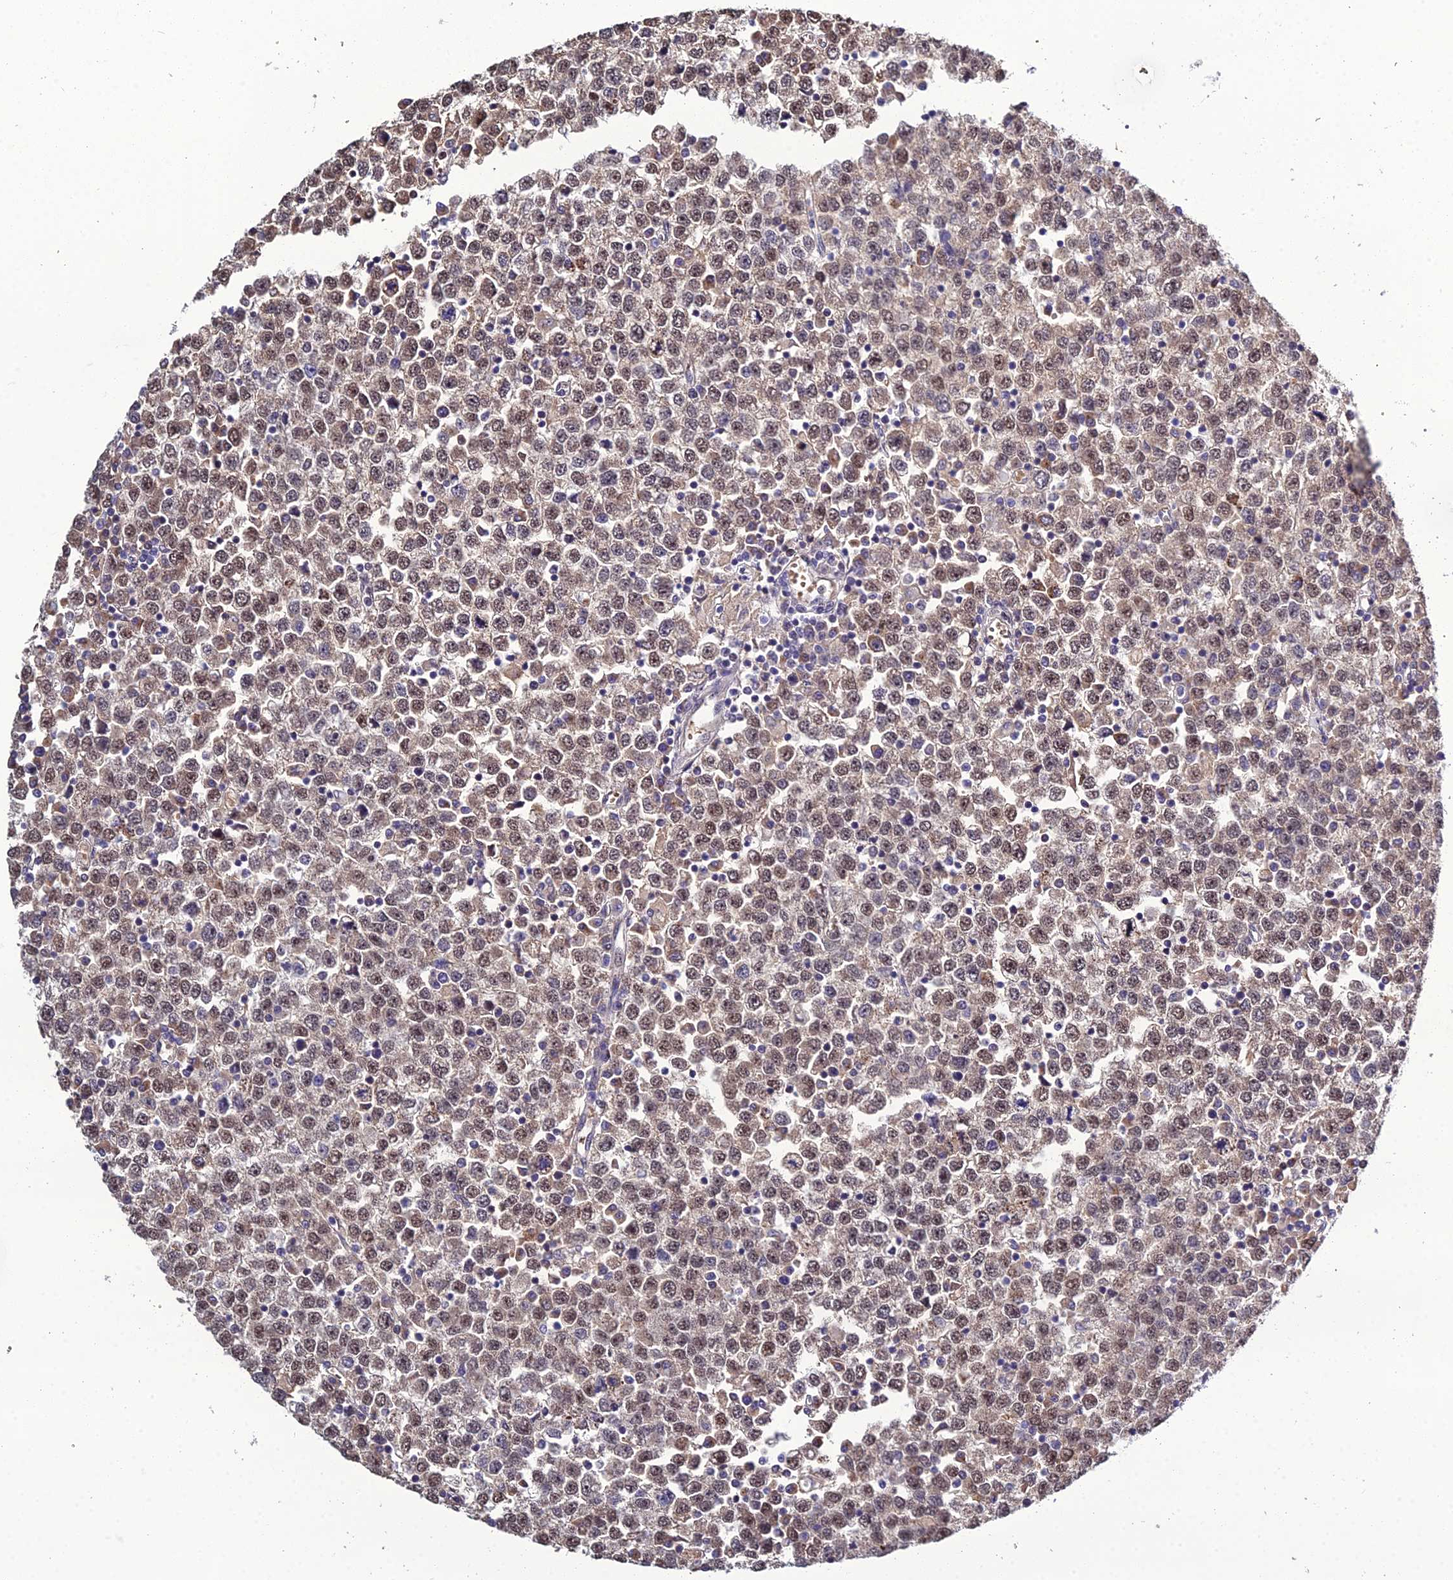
{"staining": {"intensity": "moderate", "quantity": ">75%", "location": "nuclear"}, "tissue": "testis cancer", "cell_type": "Tumor cells", "image_type": "cancer", "snomed": [{"axis": "morphology", "description": "Seminoma, NOS"}, {"axis": "topography", "description": "Testis"}], "caption": "Immunohistochemistry photomicrograph of seminoma (testis) stained for a protein (brown), which shows medium levels of moderate nuclear expression in approximately >75% of tumor cells.", "gene": "ARL2", "patient": {"sex": "male", "age": 65}}